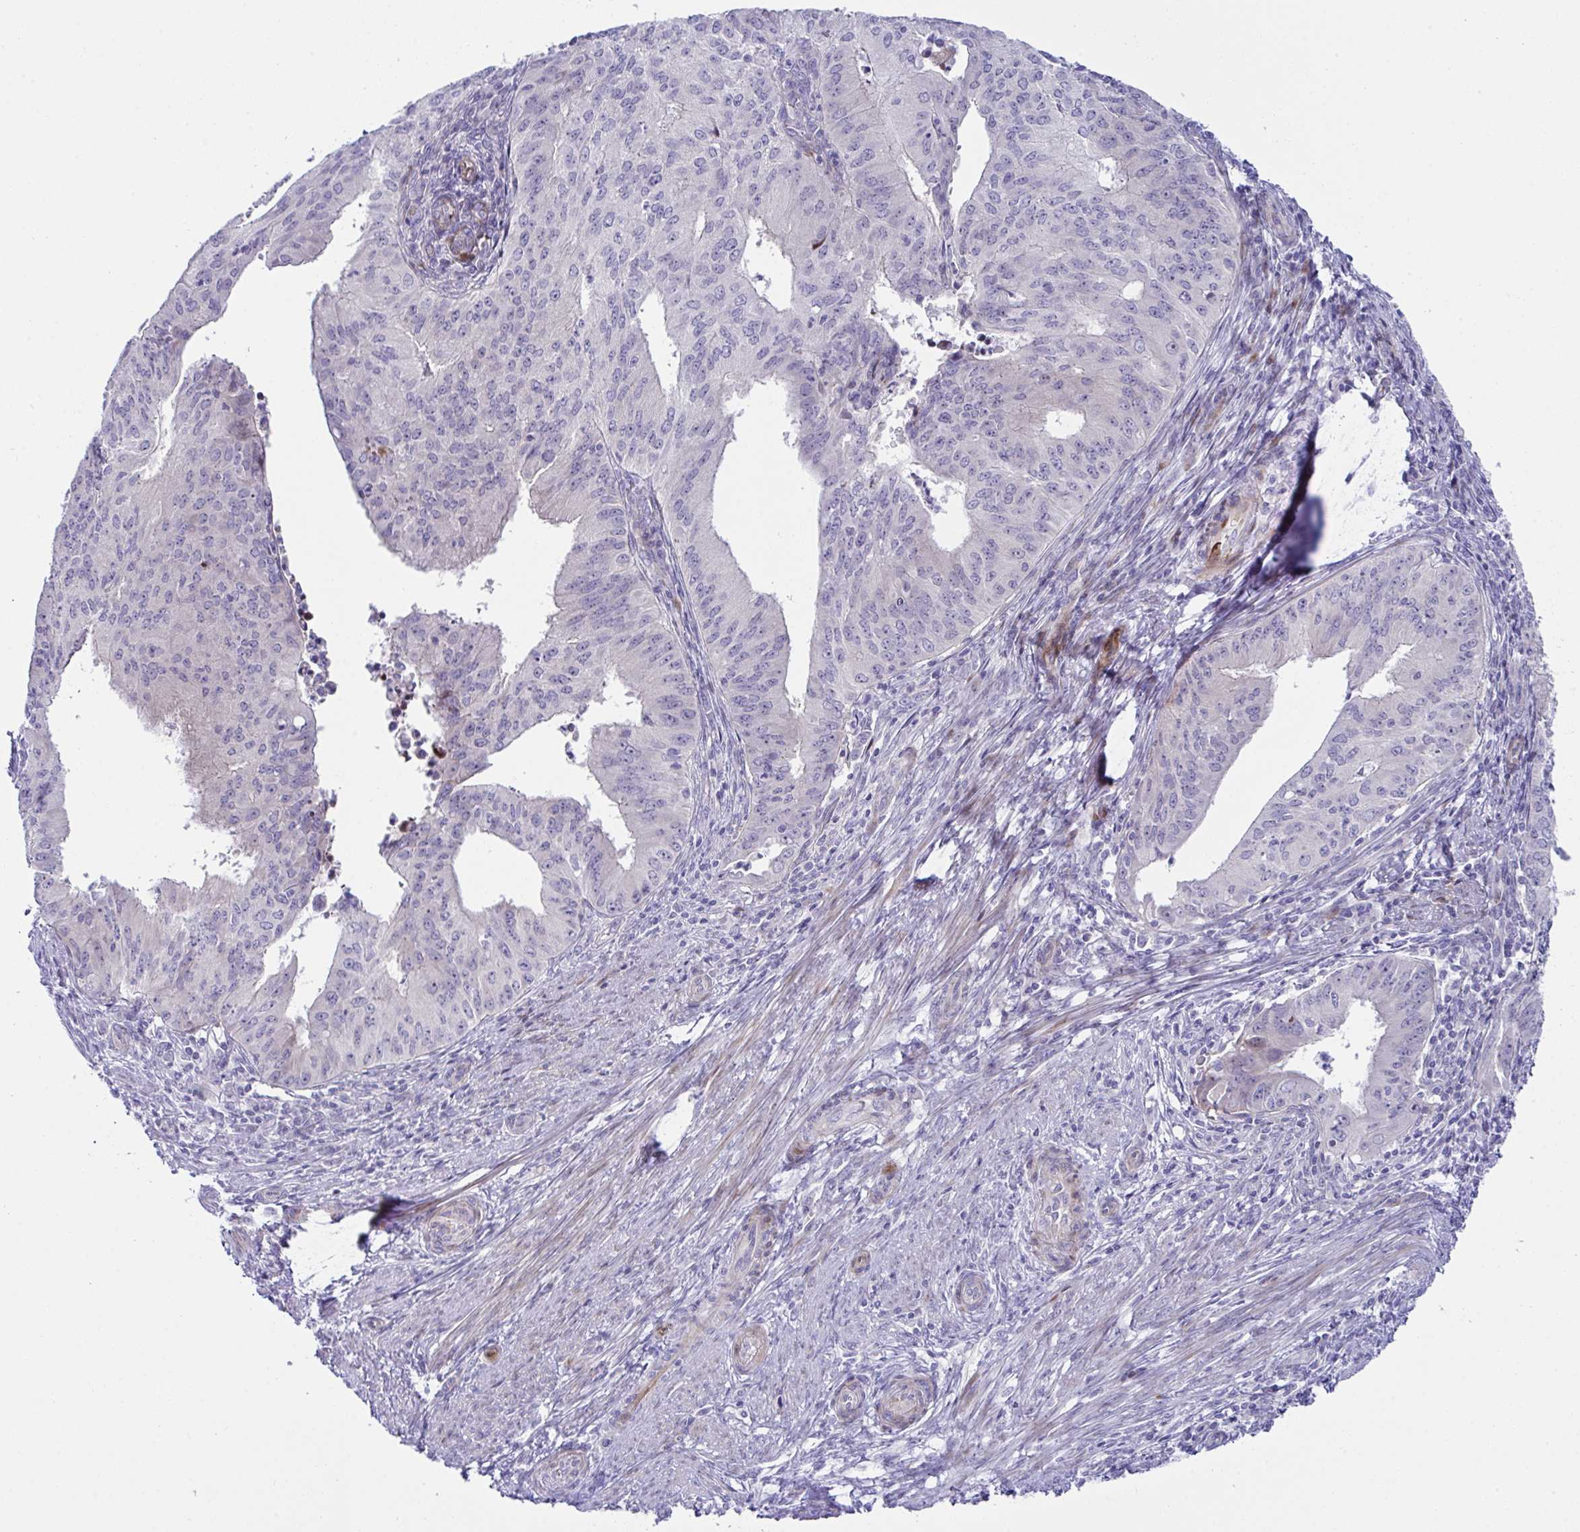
{"staining": {"intensity": "negative", "quantity": "none", "location": "none"}, "tissue": "endometrial cancer", "cell_type": "Tumor cells", "image_type": "cancer", "snomed": [{"axis": "morphology", "description": "Adenocarcinoma, NOS"}, {"axis": "topography", "description": "Endometrium"}], "caption": "High power microscopy histopathology image of an IHC image of endometrial cancer (adenocarcinoma), revealing no significant expression in tumor cells.", "gene": "ZNF713", "patient": {"sex": "female", "age": 50}}